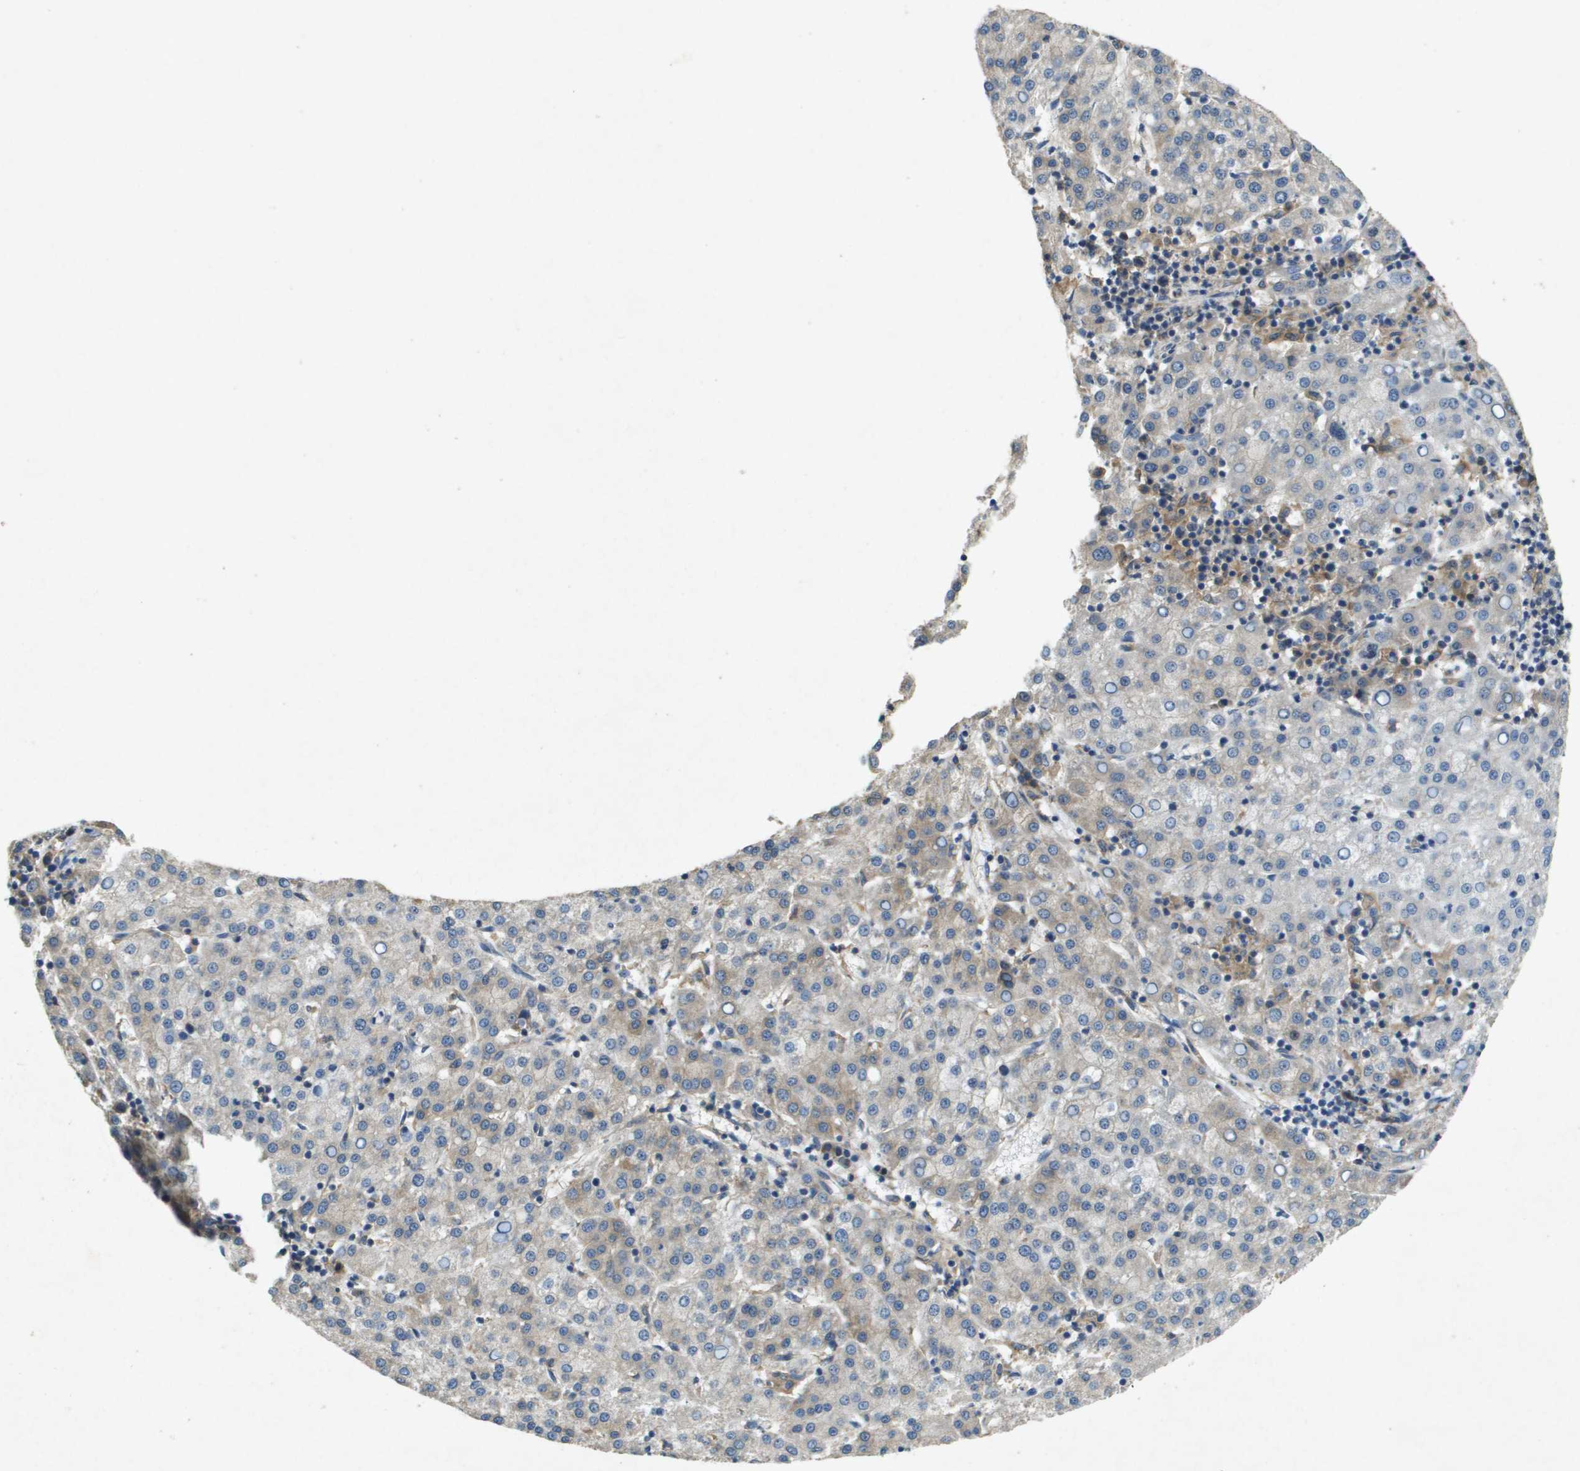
{"staining": {"intensity": "weak", "quantity": "<25%", "location": "cytoplasmic/membranous"}, "tissue": "liver cancer", "cell_type": "Tumor cells", "image_type": "cancer", "snomed": [{"axis": "morphology", "description": "Carcinoma, Hepatocellular, NOS"}, {"axis": "topography", "description": "Liver"}], "caption": "This image is of hepatocellular carcinoma (liver) stained with immunohistochemistry to label a protein in brown with the nuclei are counter-stained blue. There is no expression in tumor cells. Nuclei are stained in blue.", "gene": "PTPRT", "patient": {"sex": "female", "age": 58}}